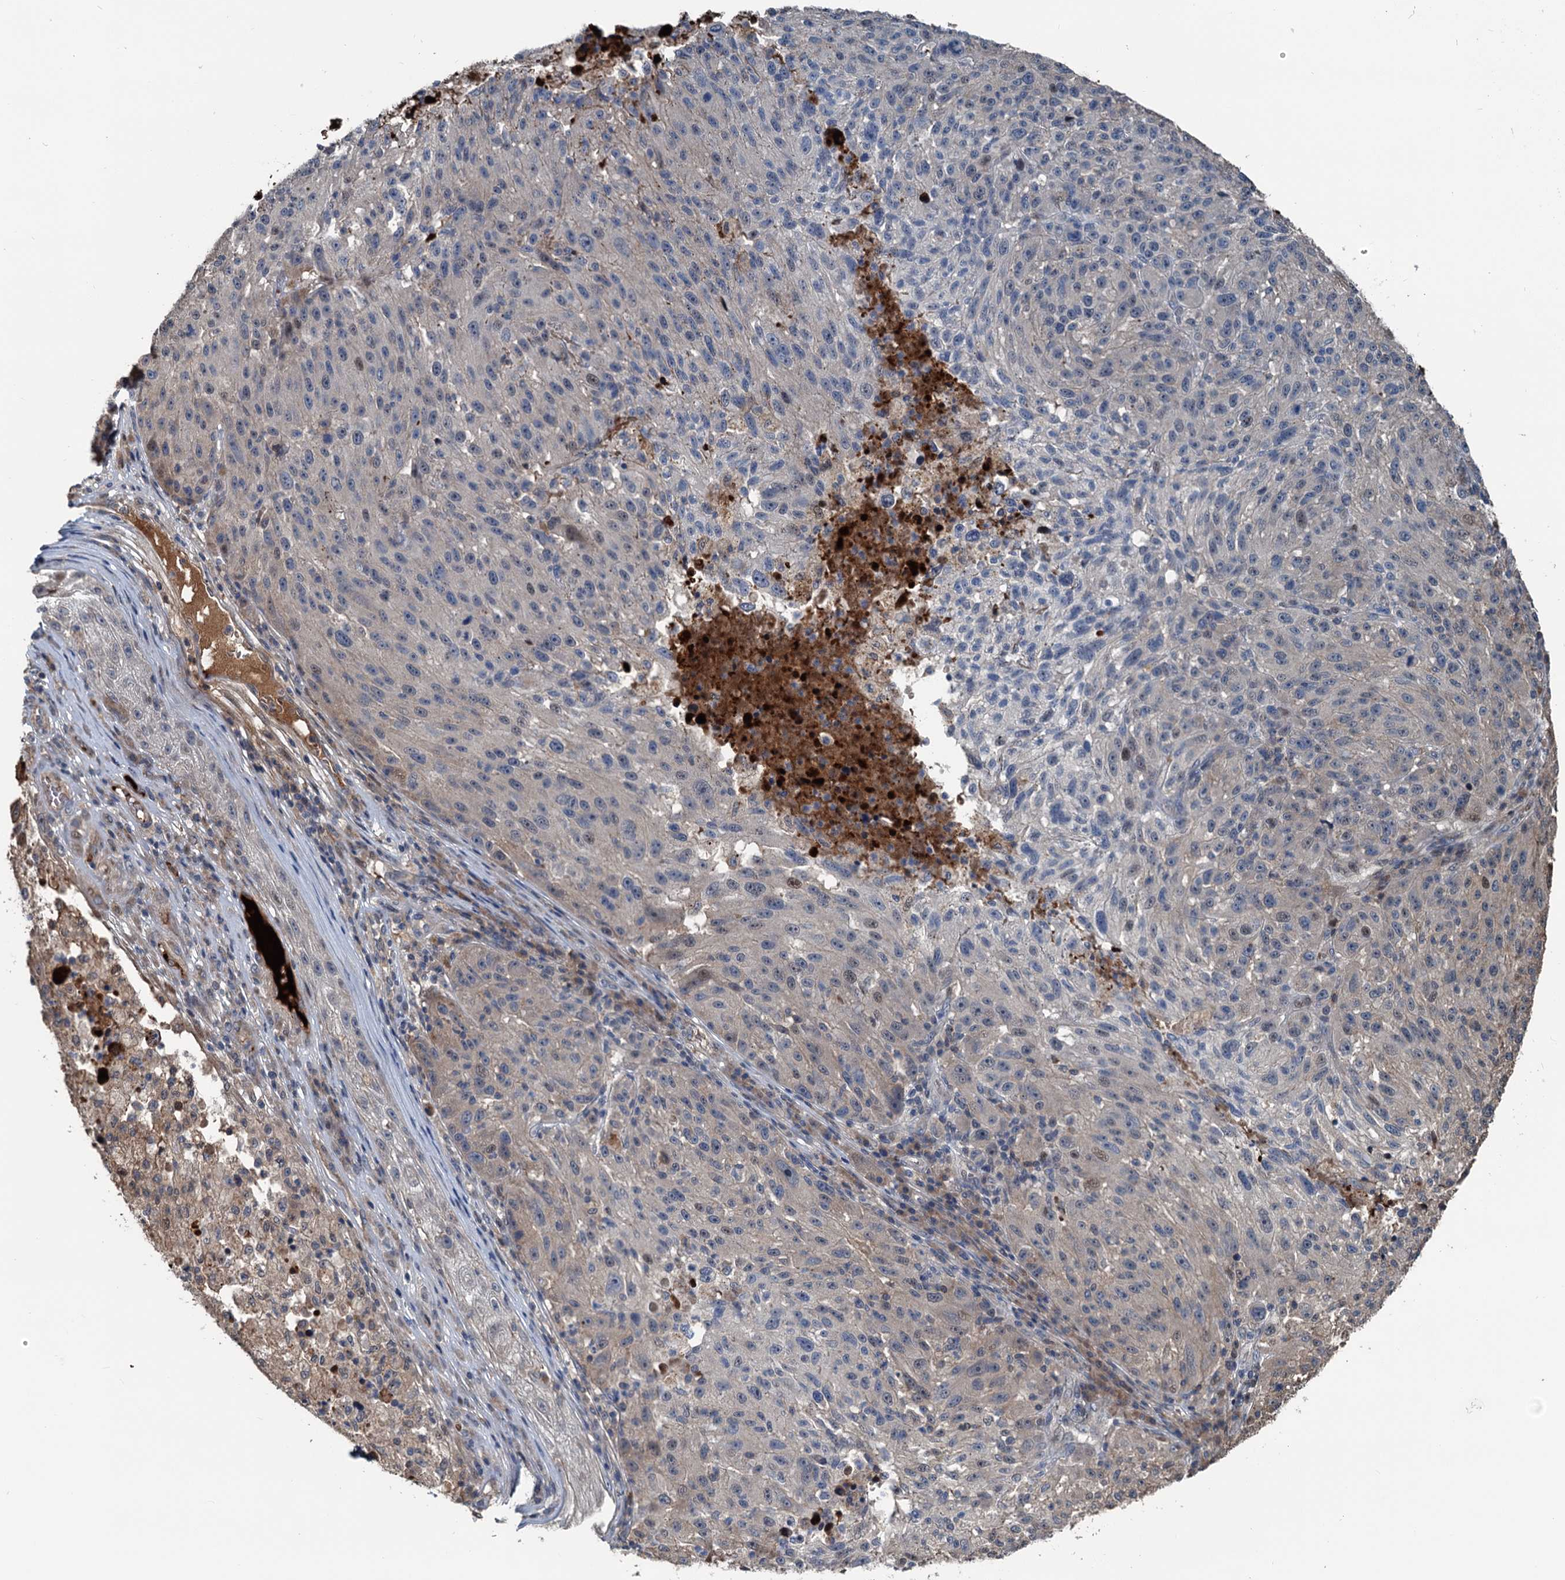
{"staining": {"intensity": "negative", "quantity": "none", "location": "none"}, "tissue": "melanoma", "cell_type": "Tumor cells", "image_type": "cancer", "snomed": [{"axis": "morphology", "description": "Malignant melanoma, NOS"}, {"axis": "topography", "description": "Skin"}], "caption": "Protein analysis of melanoma reveals no significant positivity in tumor cells.", "gene": "TEDC1", "patient": {"sex": "male", "age": 53}}